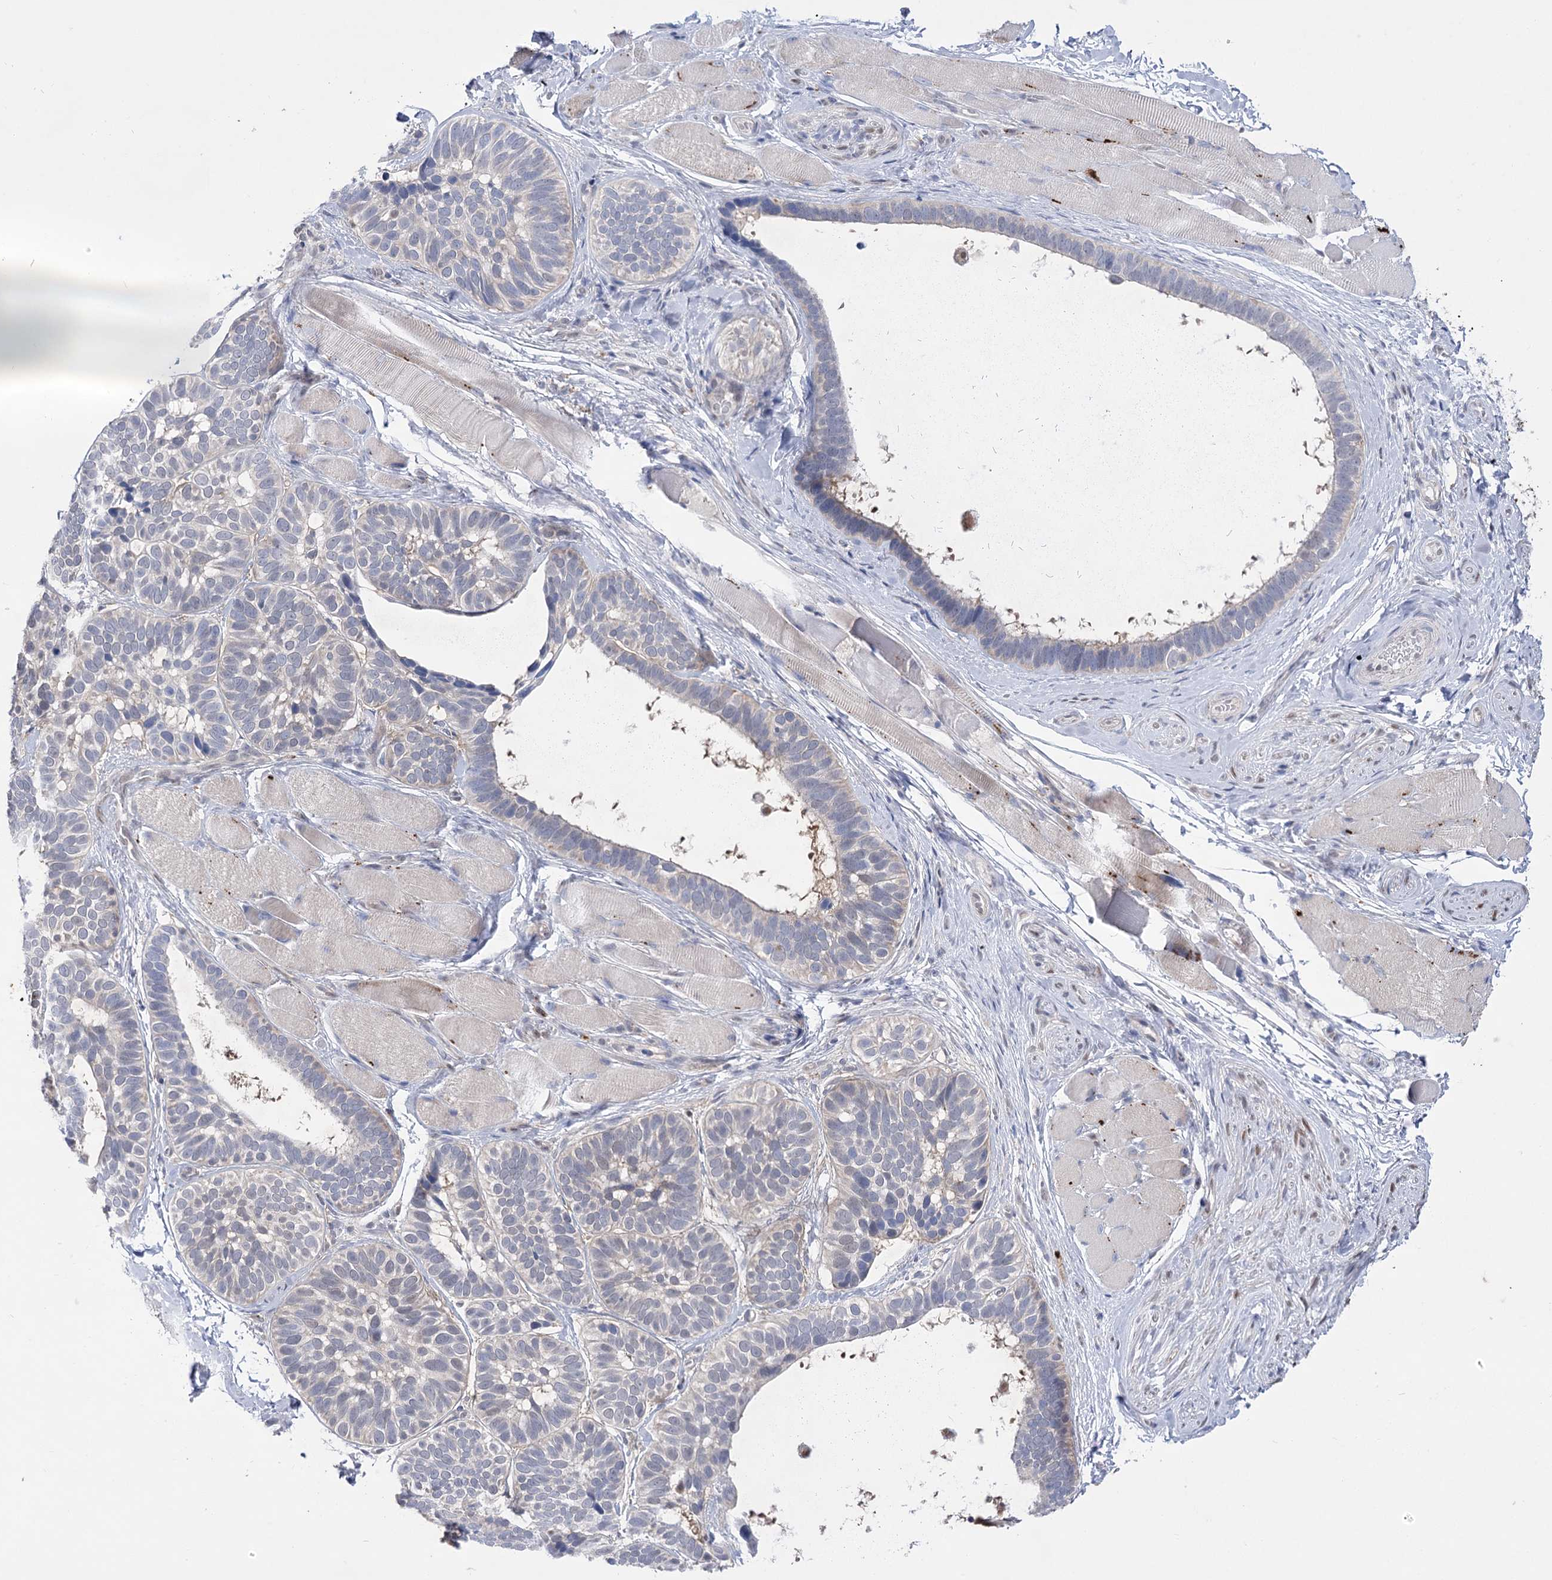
{"staining": {"intensity": "negative", "quantity": "none", "location": "none"}, "tissue": "skin cancer", "cell_type": "Tumor cells", "image_type": "cancer", "snomed": [{"axis": "morphology", "description": "Basal cell carcinoma"}, {"axis": "topography", "description": "Skin"}], "caption": "A photomicrograph of basal cell carcinoma (skin) stained for a protein reveals no brown staining in tumor cells.", "gene": "SIAE", "patient": {"sex": "male", "age": 62}}